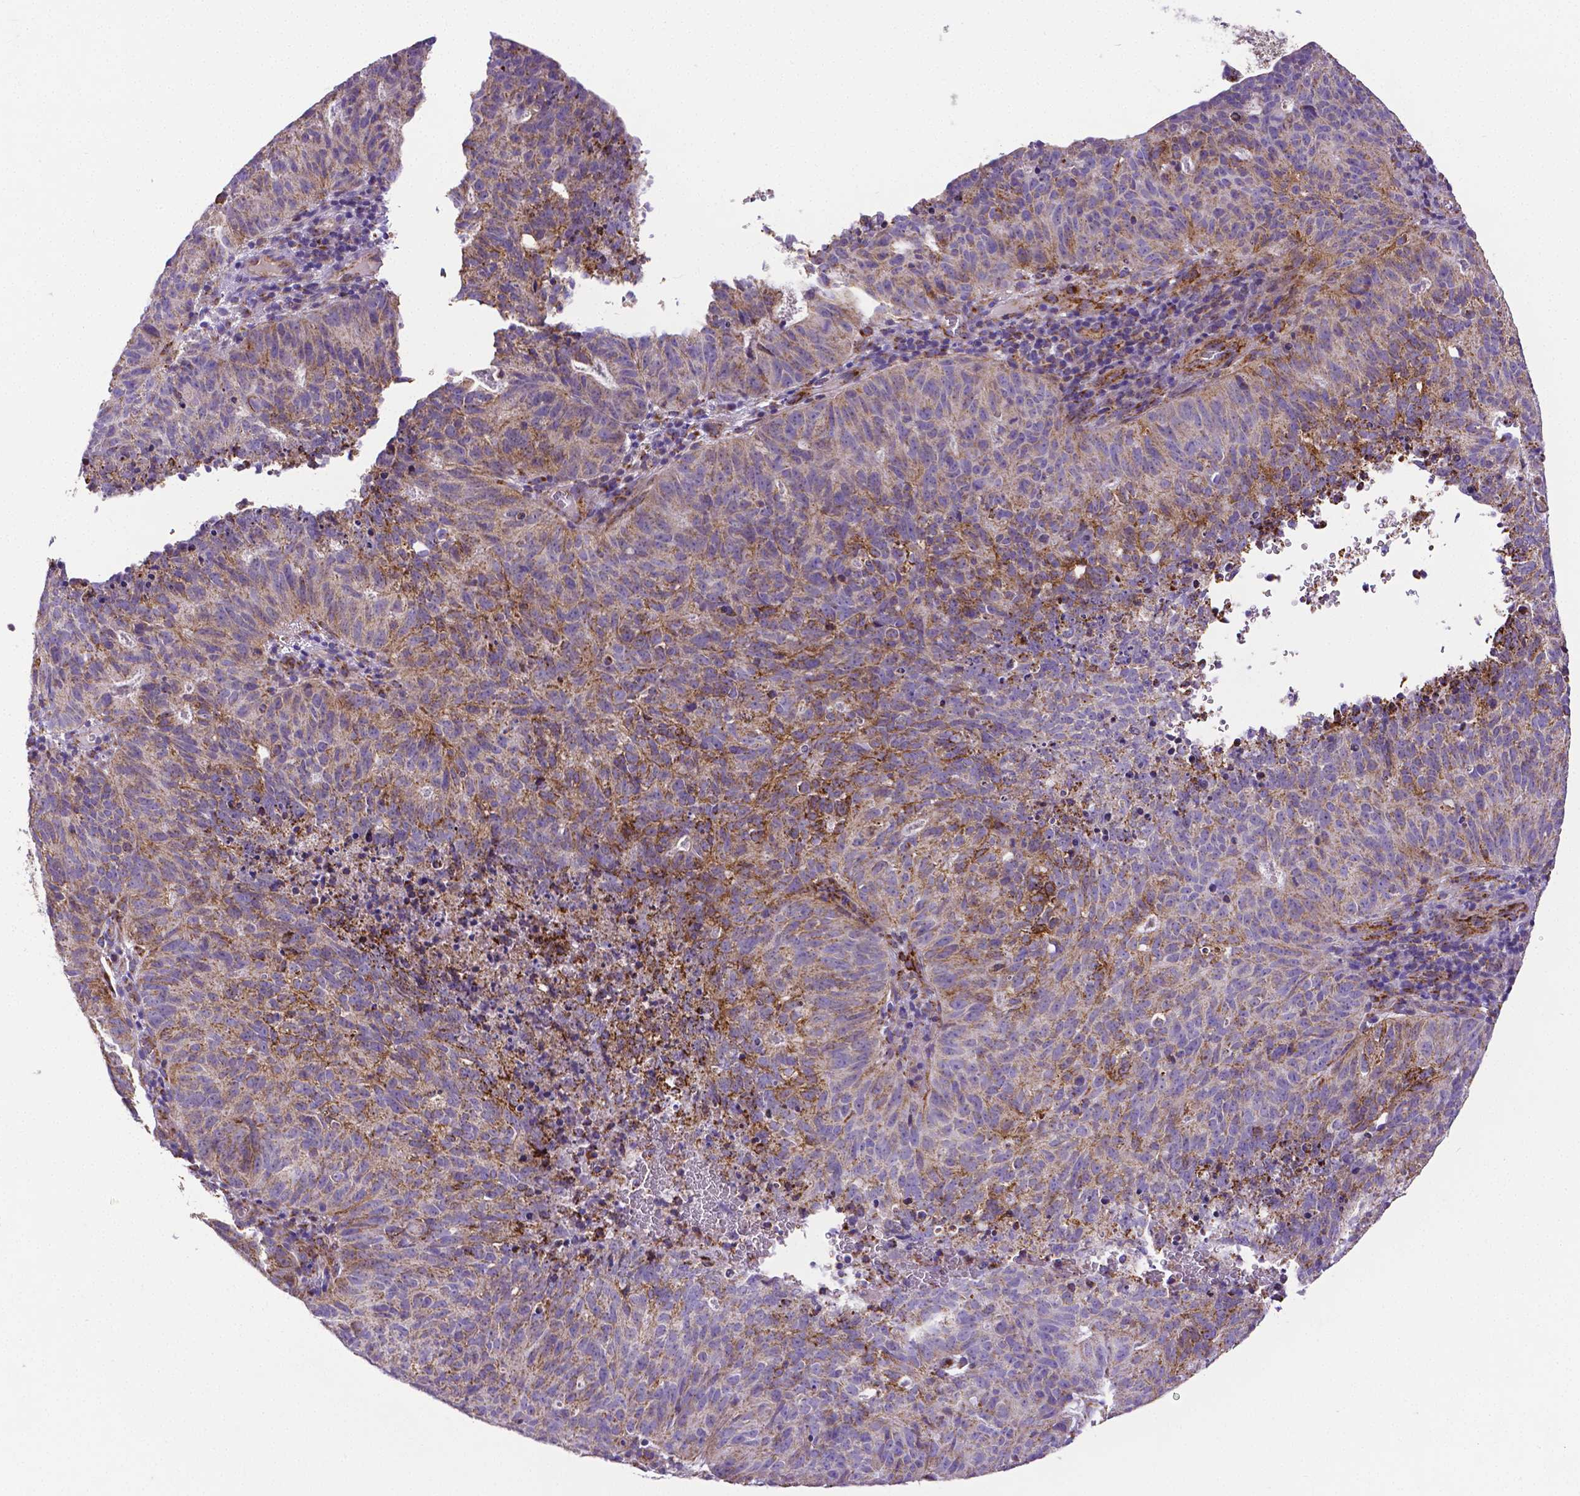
{"staining": {"intensity": "moderate", "quantity": "25%-75%", "location": "cytoplasmic/membranous"}, "tissue": "cervical cancer", "cell_type": "Tumor cells", "image_type": "cancer", "snomed": [{"axis": "morphology", "description": "Adenocarcinoma, NOS"}, {"axis": "topography", "description": "Cervix"}], "caption": "DAB immunohistochemical staining of cervical cancer (adenocarcinoma) displays moderate cytoplasmic/membranous protein expression in approximately 25%-75% of tumor cells. The protein is stained brown, and the nuclei are stained in blue (DAB IHC with brightfield microscopy, high magnification).", "gene": "MACC1", "patient": {"sex": "female", "age": 38}}